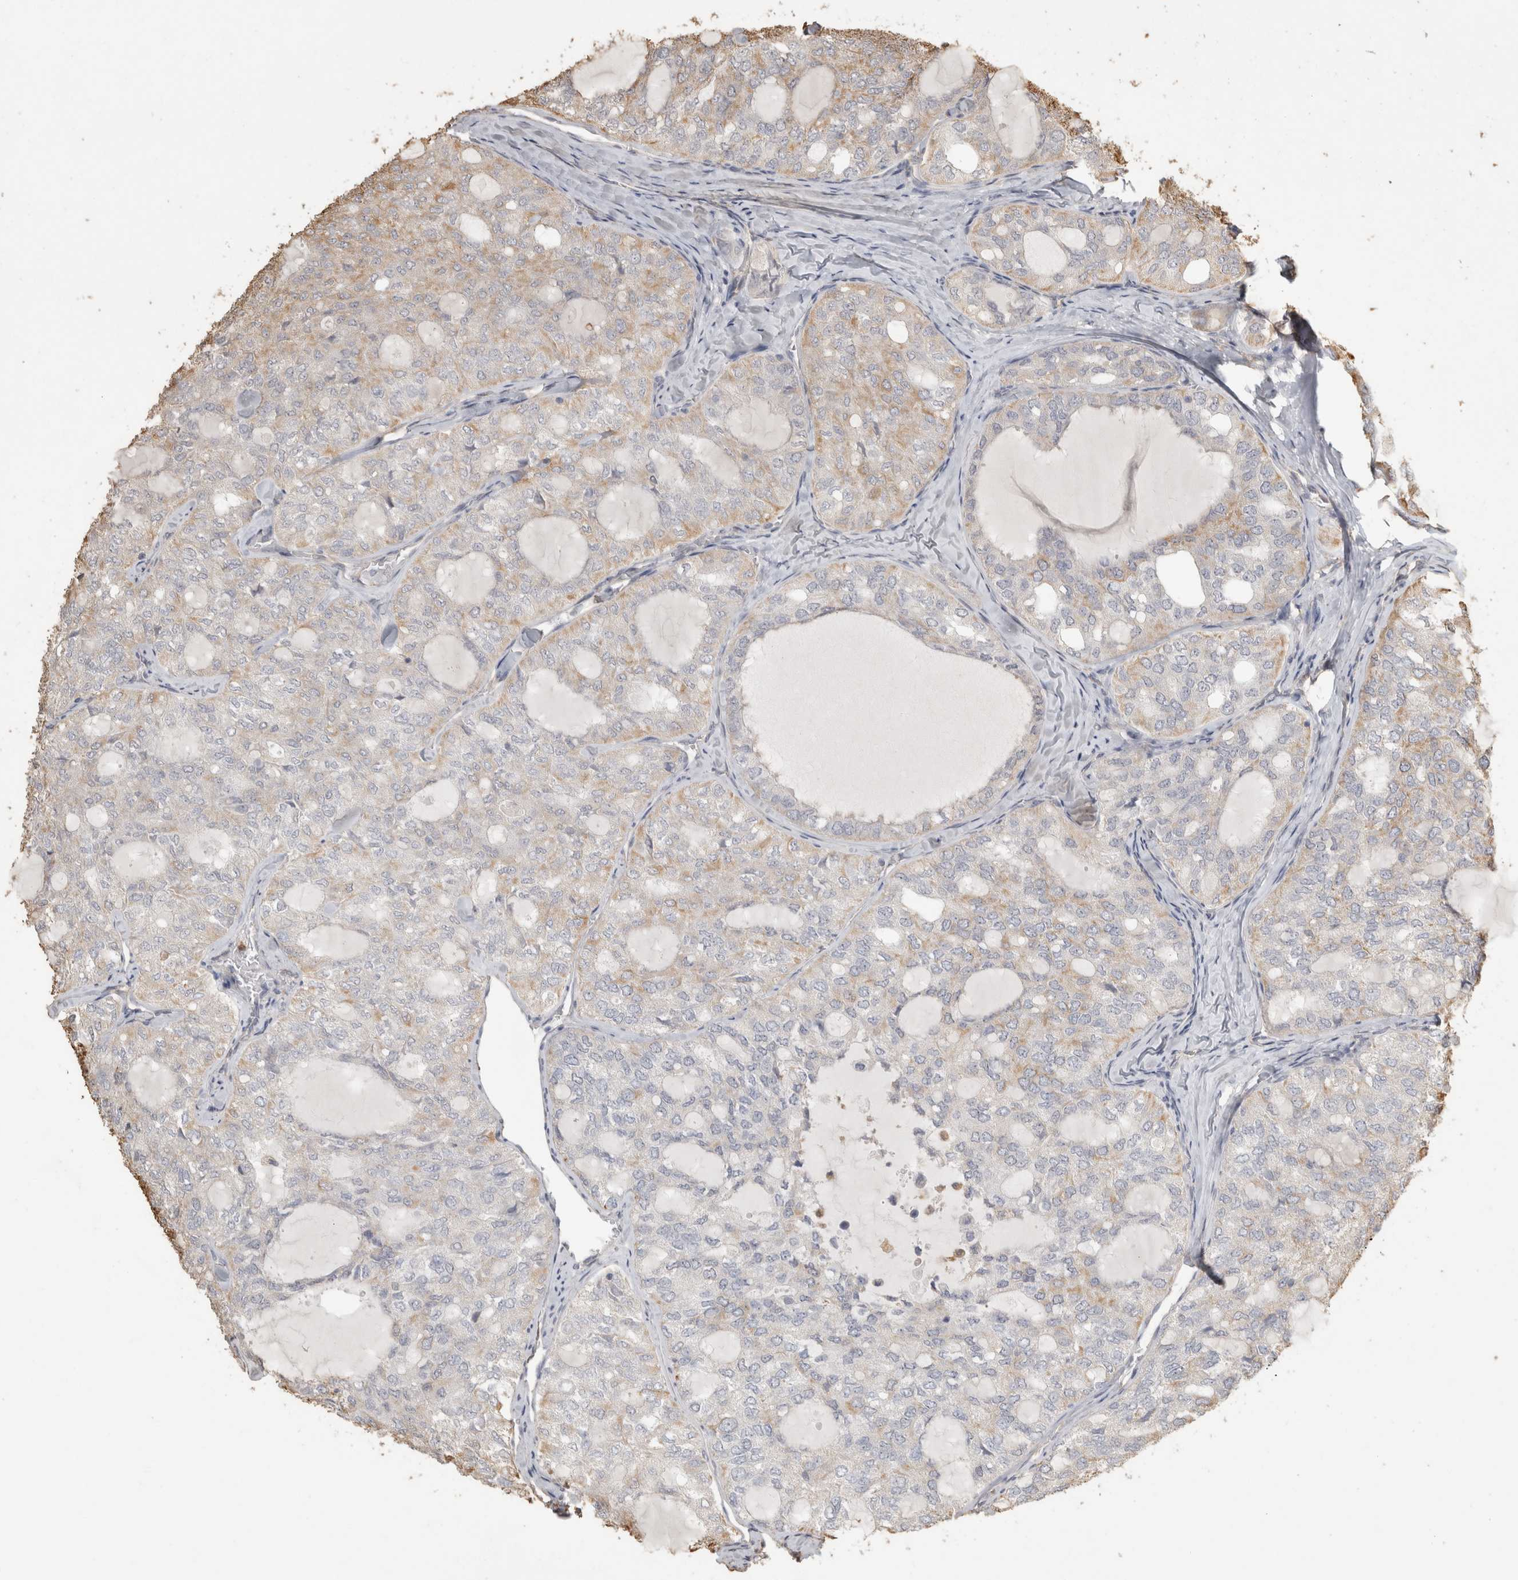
{"staining": {"intensity": "weak", "quantity": "<25%", "location": "cytoplasmic/membranous"}, "tissue": "thyroid cancer", "cell_type": "Tumor cells", "image_type": "cancer", "snomed": [{"axis": "morphology", "description": "Follicular adenoma carcinoma, NOS"}, {"axis": "topography", "description": "Thyroid gland"}], "caption": "Tumor cells are negative for protein expression in human follicular adenoma carcinoma (thyroid).", "gene": "REPS2", "patient": {"sex": "male", "age": 75}}